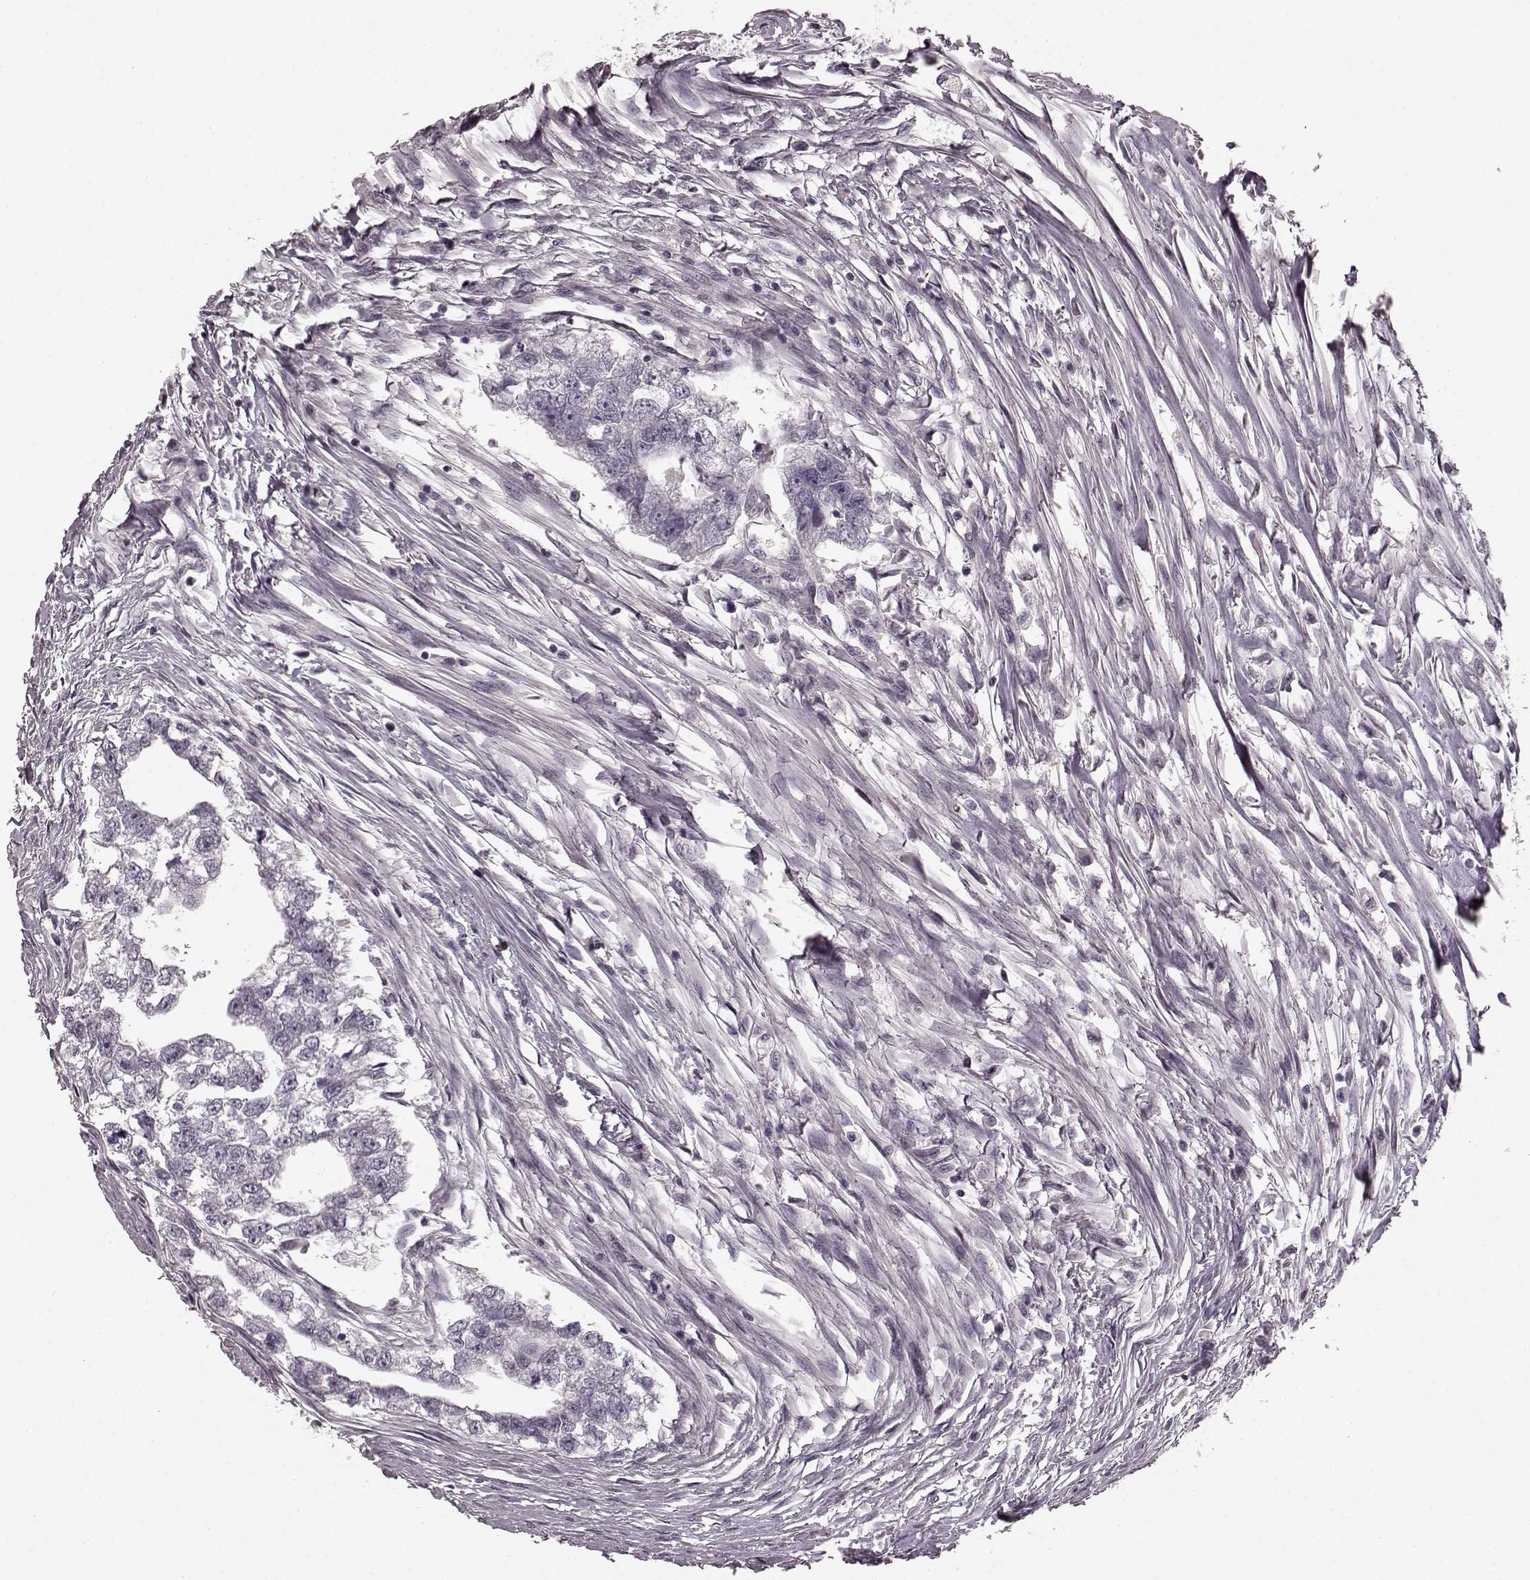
{"staining": {"intensity": "negative", "quantity": "none", "location": "none"}, "tissue": "testis cancer", "cell_type": "Tumor cells", "image_type": "cancer", "snomed": [{"axis": "morphology", "description": "Carcinoma, Embryonal, NOS"}, {"axis": "morphology", "description": "Teratoma, malignant, NOS"}, {"axis": "topography", "description": "Testis"}], "caption": "IHC of testis cancer shows no staining in tumor cells.", "gene": "PRKCE", "patient": {"sex": "male", "age": 44}}